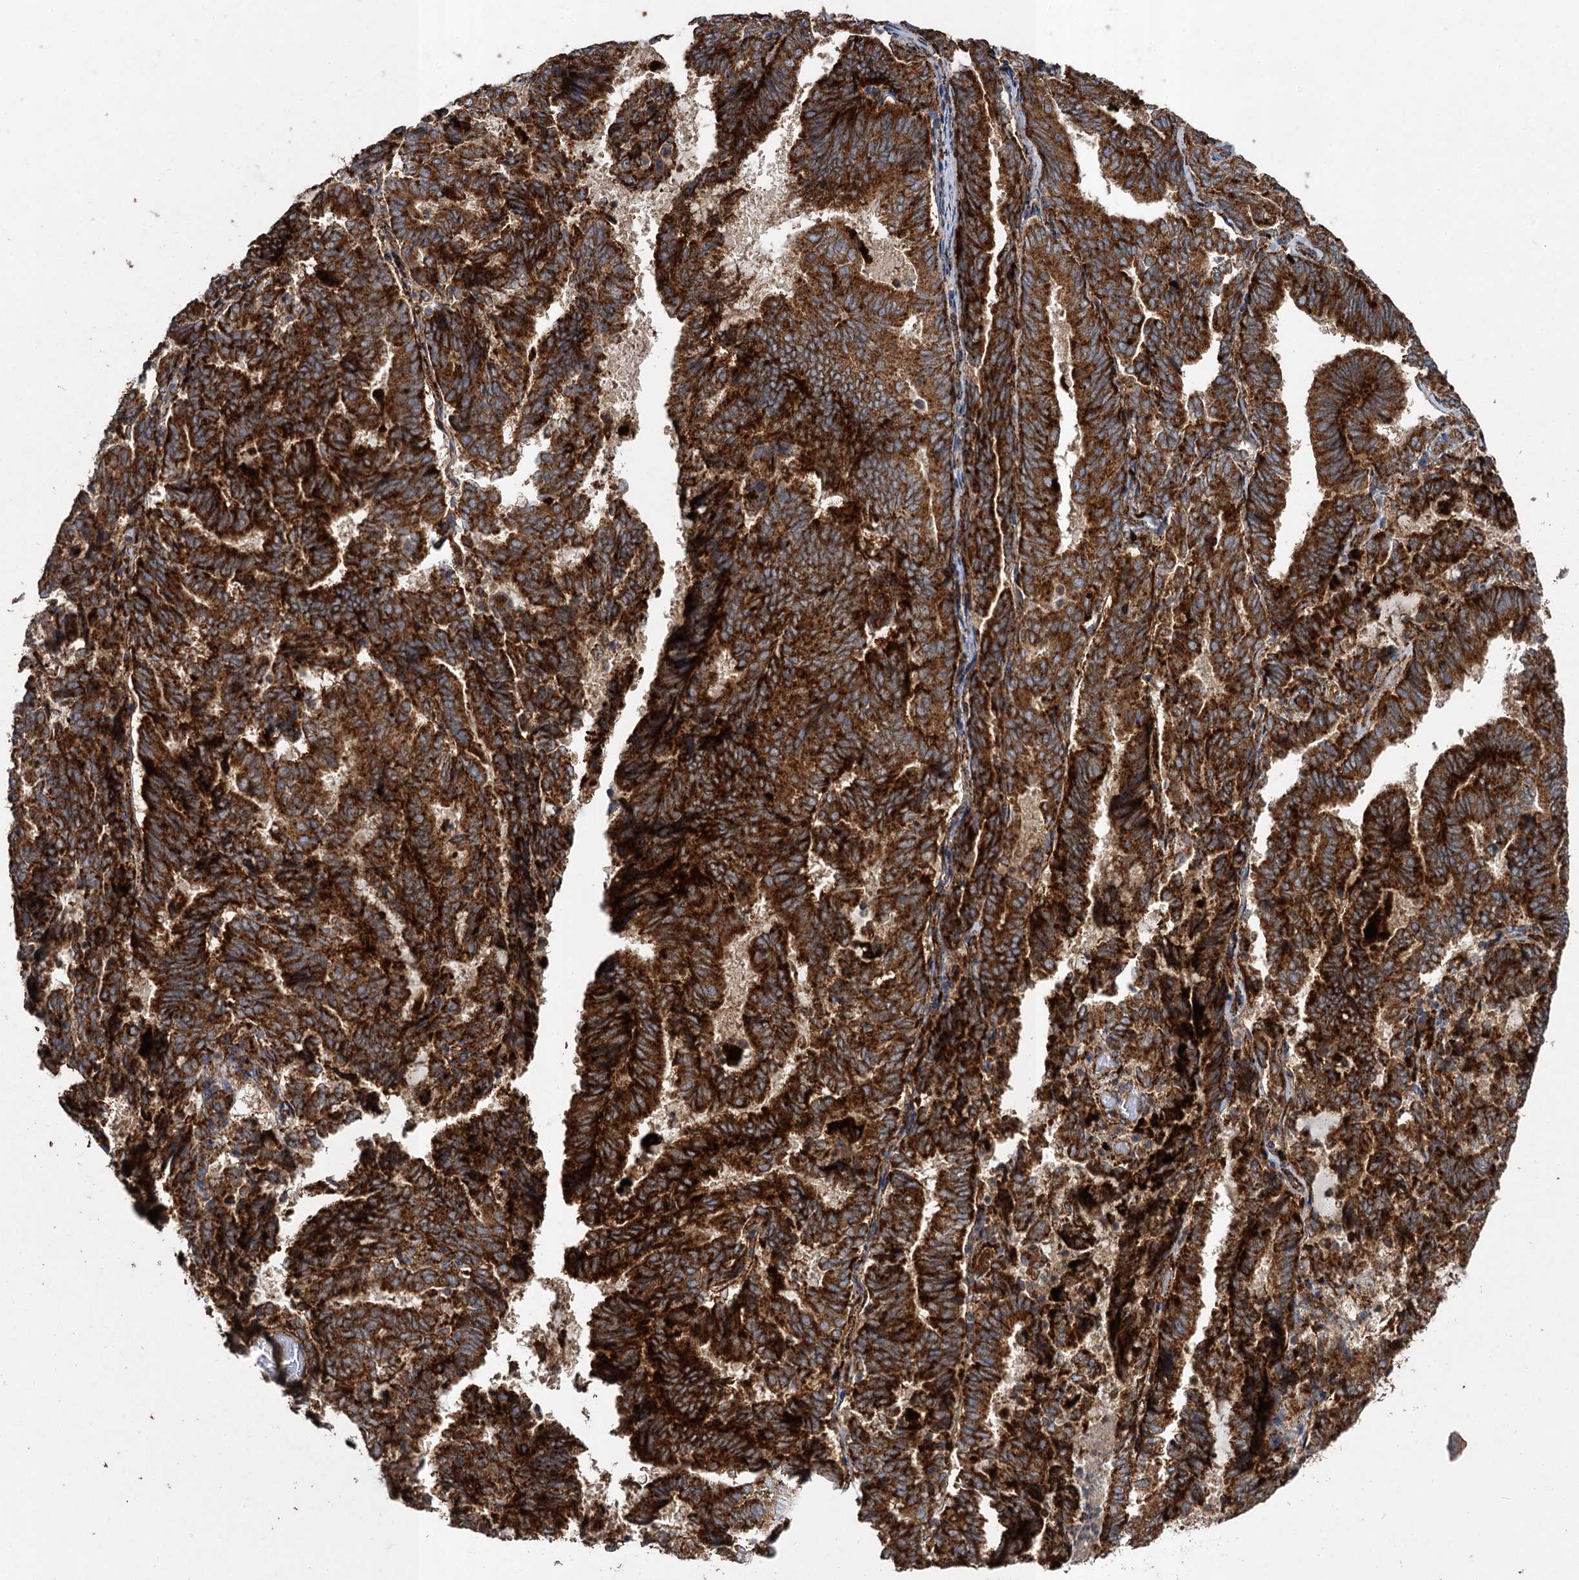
{"staining": {"intensity": "strong", "quantity": ">75%", "location": "cytoplasmic/membranous"}, "tissue": "endometrial cancer", "cell_type": "Tumor cells", "image_type": "cancer", "snomed": [{"axis": "morphology", "description": "Adenocarcinoma, NOS"}, {"axis": "topography", "description": "Endometrium"}], "caption": "The image demonstrates immunohistochemical staining of endometrial adenocarcinoma. There is strong cytoplasmic/membranous positivity is seen in about >75% of tumor cells.", "gene": "GBA1", "patient": {"sex": "female", "age": 80}}